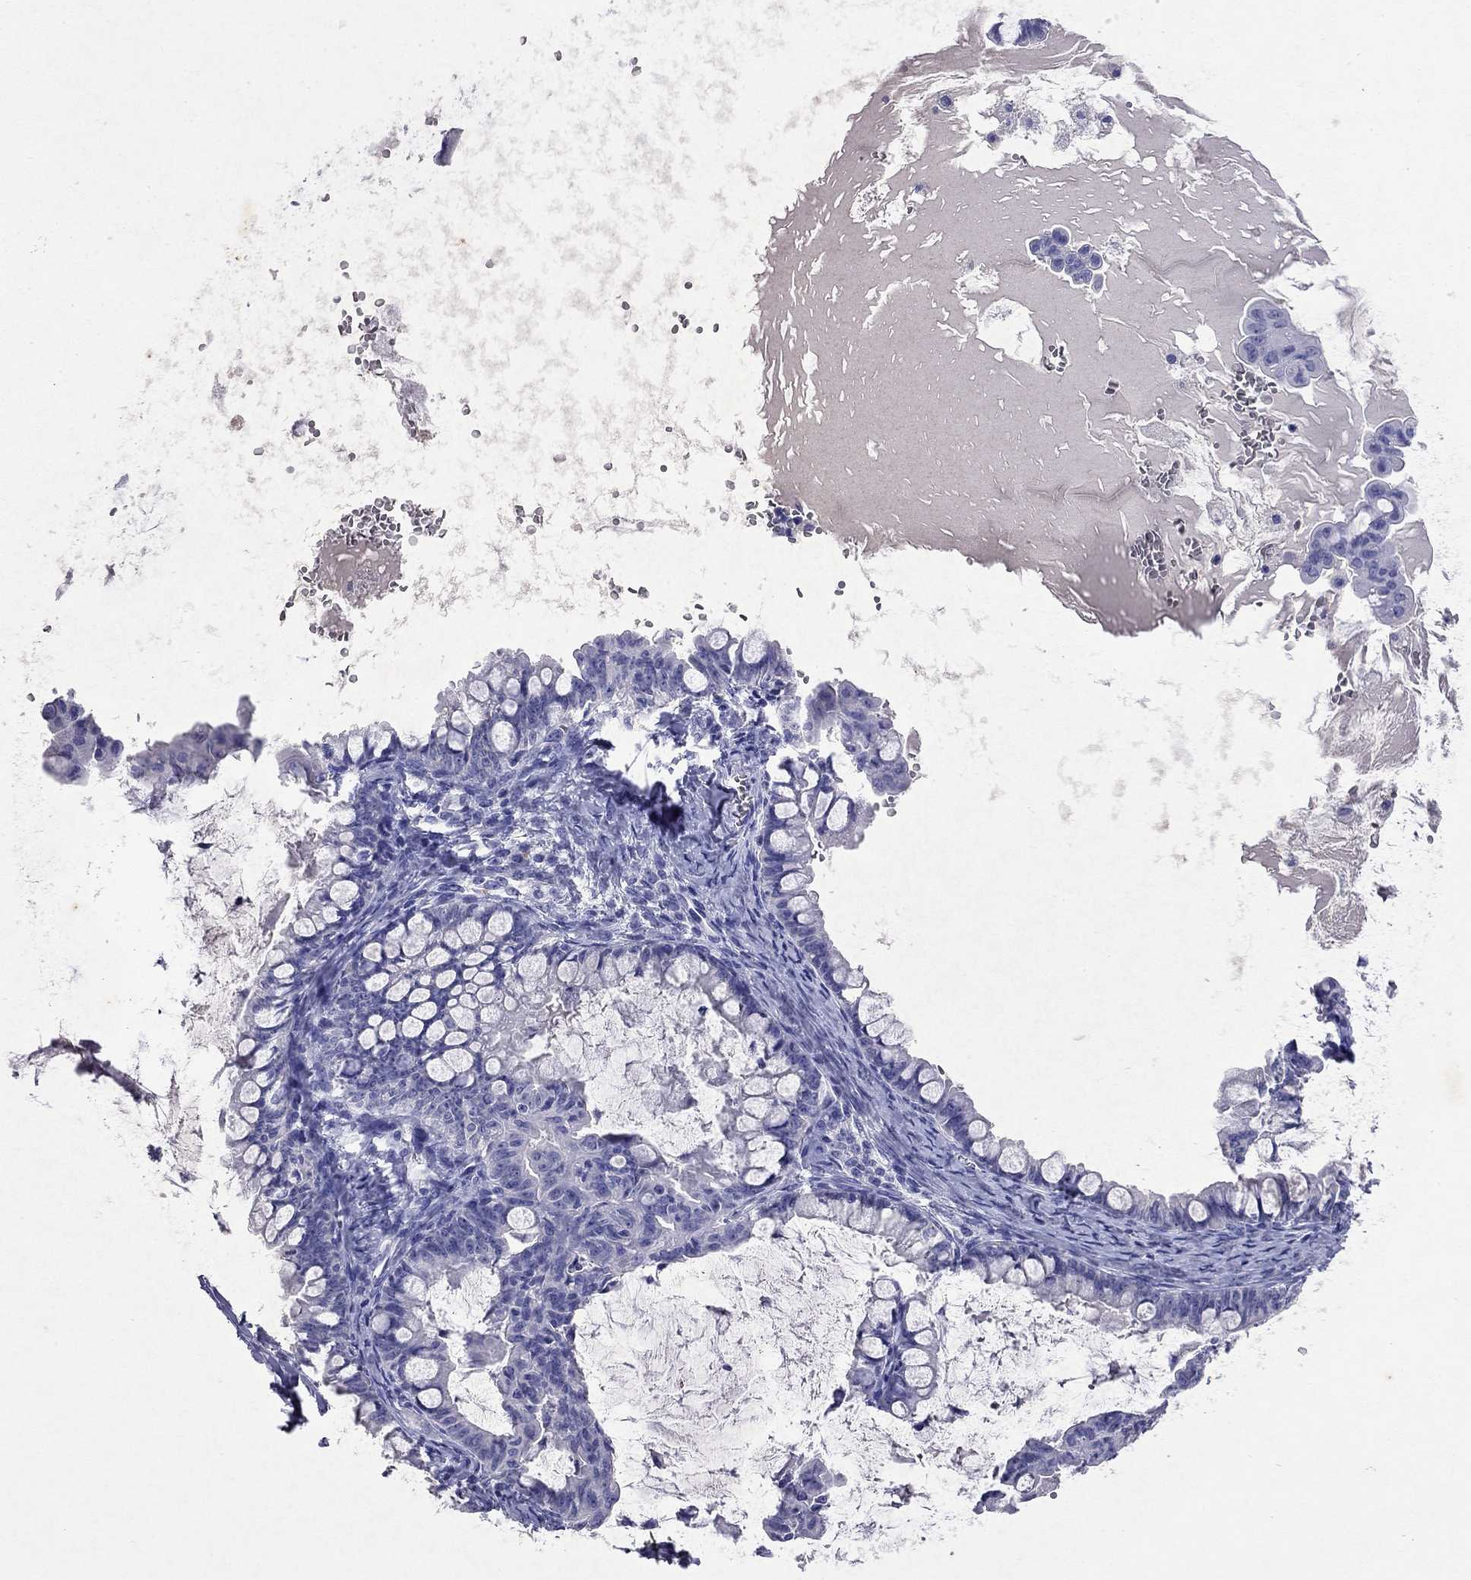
{"staining": {"intensity": "negative", "quantity": "none", "location": "none"}, "tissue": "ovarian cancer", "cell_type": "Tumor cells", "image_type": "cancer", "snomed": [{"axis": "morphology", "description": "Cystadenocarcinoma, mucinous, NOS"}, {"axis": "topography", "description": "Ovary"}], "caption": "Tumor cells show no significant positivity in ovarian cancer.", "gene": "ARMC12", "patient": {"sex": "female", "age": 63}}